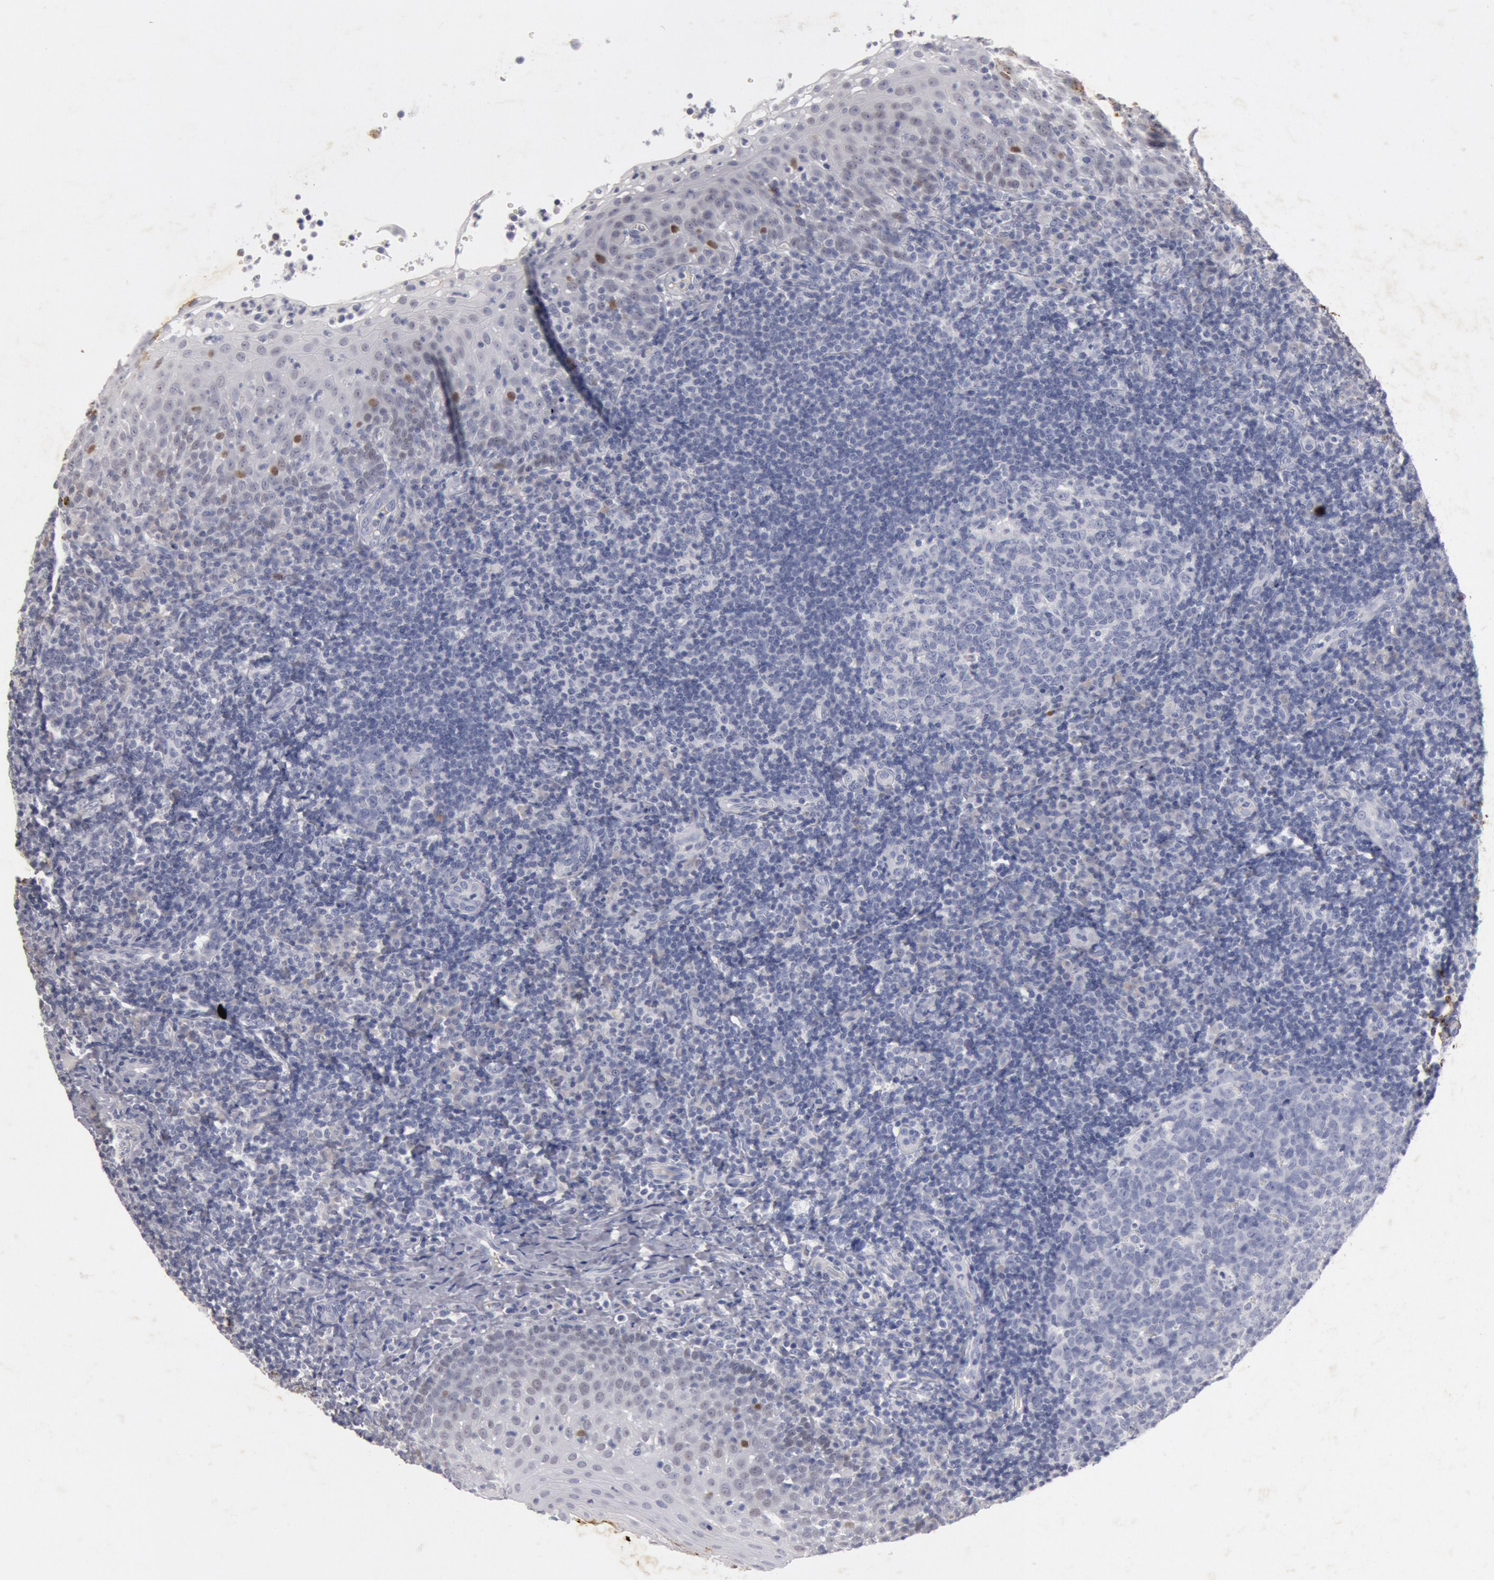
{"staining": {"intensity": "negative", "quantity": "none", "location": "none"}, "tissue": "tonsil", "cell_type": "Germinal center cells", "image_type": "normal", "snomed": [{"axis": "morphology", "description": "Normal tissue, NOS"}, {"axis": "topography", "description": "Tonsil"}], "caption": "High magnification brightfield microscopy of benign tonsil stained with DAB (3,3'-diaminobenzidine) (brown) and counterstained with hematoxylin (blue): germinal center cells show no significant expression.", "gene": "FOXA2", "patient": {"sex": "female", "age": 40}}